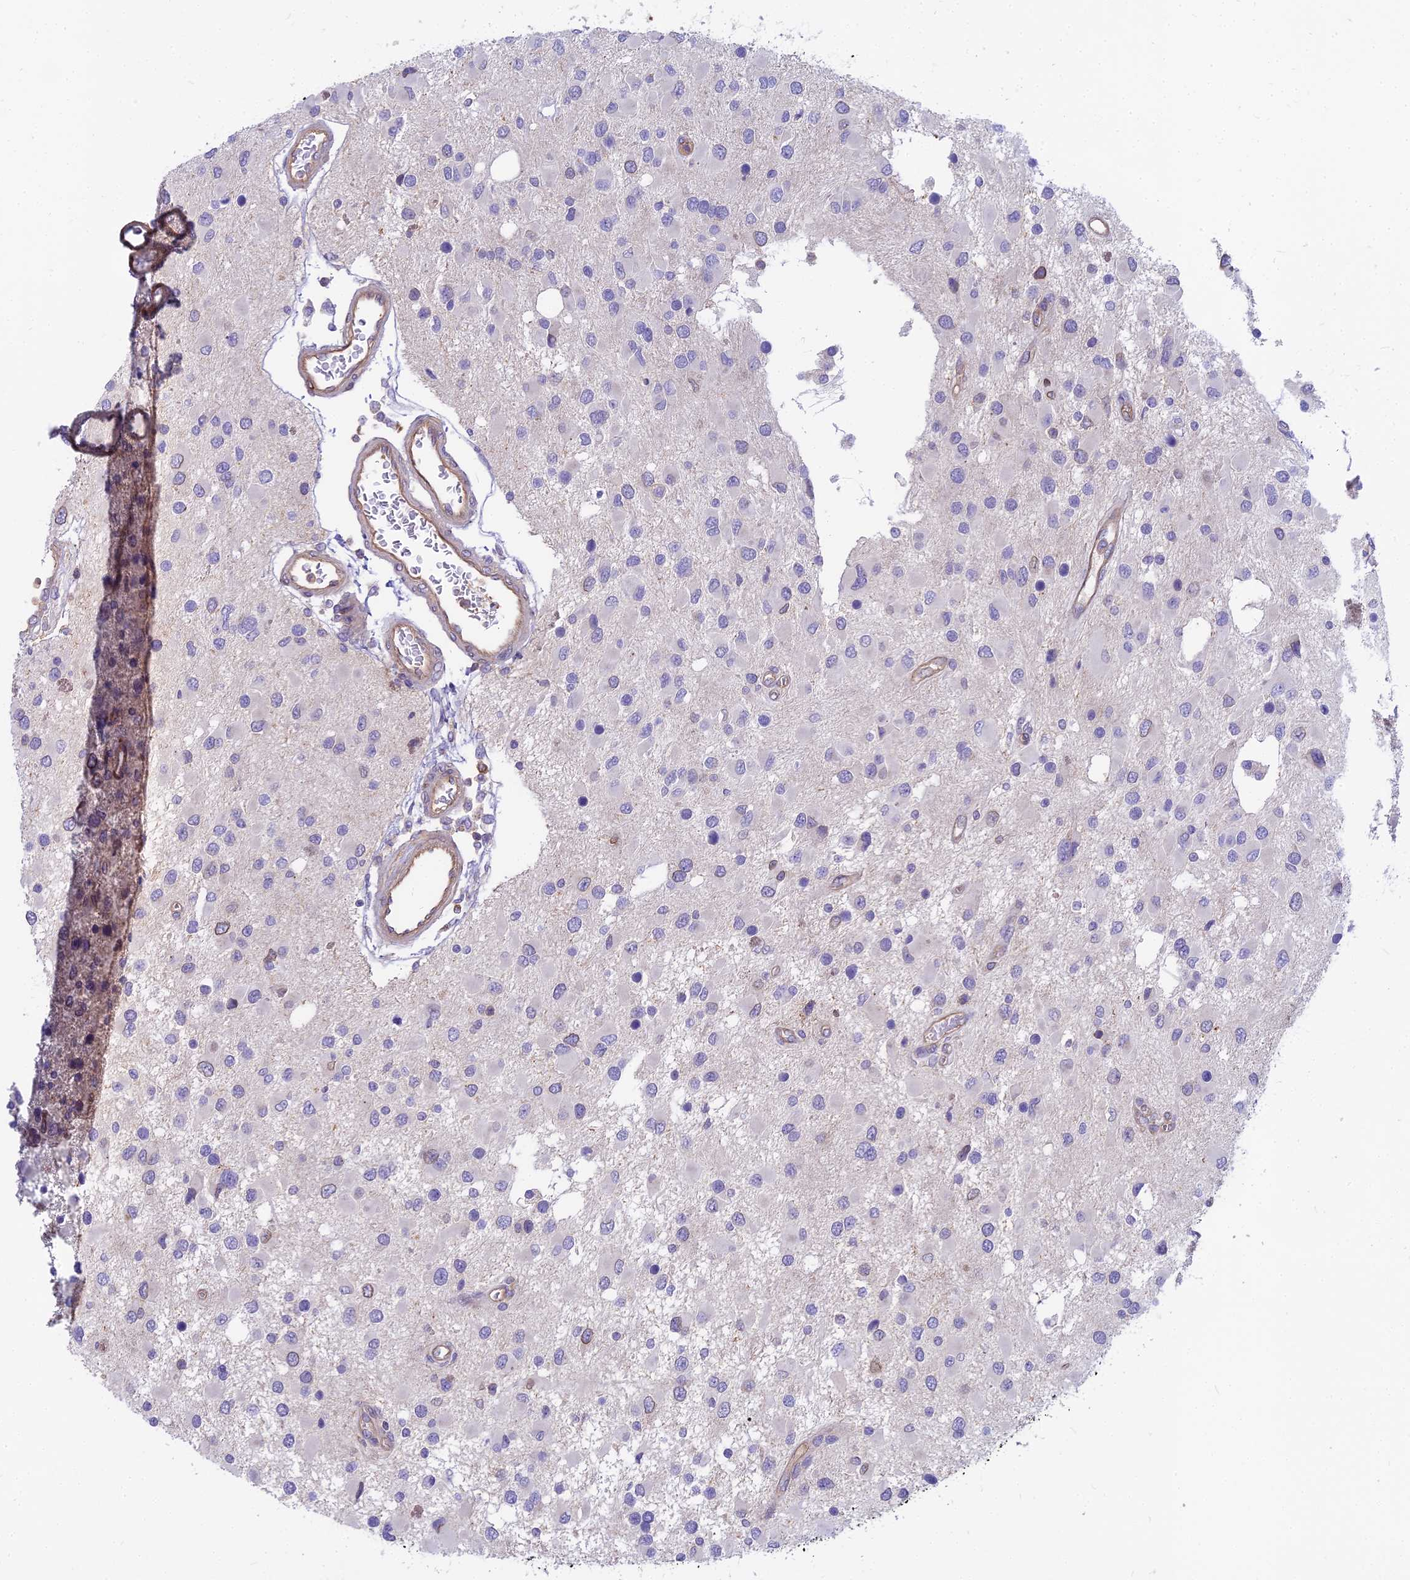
{"staining": {"intensity": "negative", "quantity": "none", "location": "none"}, "tissue": "glioma", "cell_type": "Tumor cells", "image_type": "cancer", "snomed": [{"axis": "morphology", "description": "Glioma, malignant, High grade"}, {"axis": "topography", "description": "Brain"}], "caption": "This is an immunohistochemistry micrograph of malignant glioma (high-grade). There is no staining in tumor cells.", "gene": "HLA-DOA", "patient": {"sex": "male", "age": 53}}